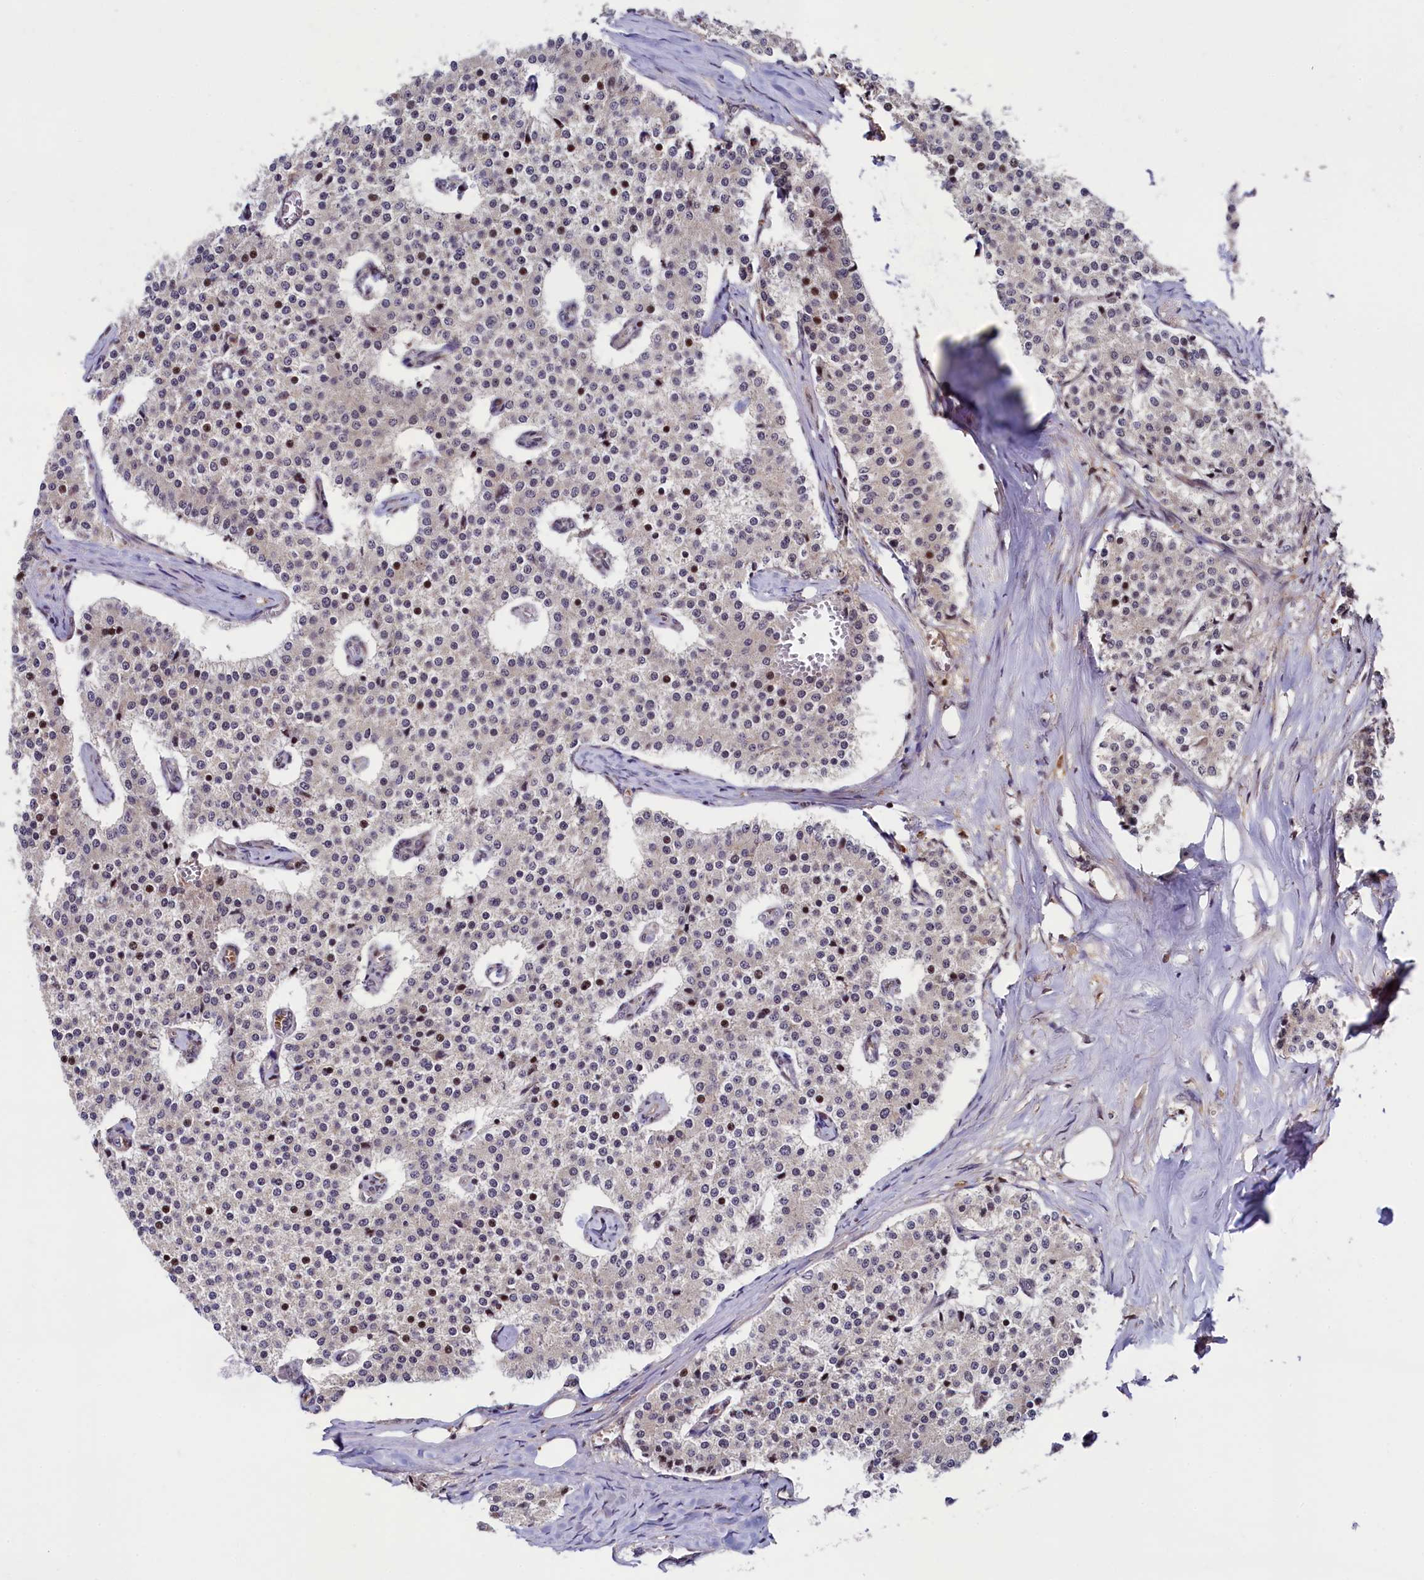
{"staining": {"intensity": "moderate", "quantity": "<25%", "location": "nuclear"}, "tissue": "carcinoid", "cell_type": "Tumor cells", "image_type": "cancer", "snomed": [{"axis": "morphology", "description": "Carcinoid, malignant, NOS"}, {"axis": "topography", "description": "Colon"}], "caption": "Carcinoid (malignant) was stained to show a protein in brown. There is low levels of moderate nuclear staining in approximately <25% of tumor cells.", "gene": "LEO1", "patient": {"sex": "female", "age": 52}}